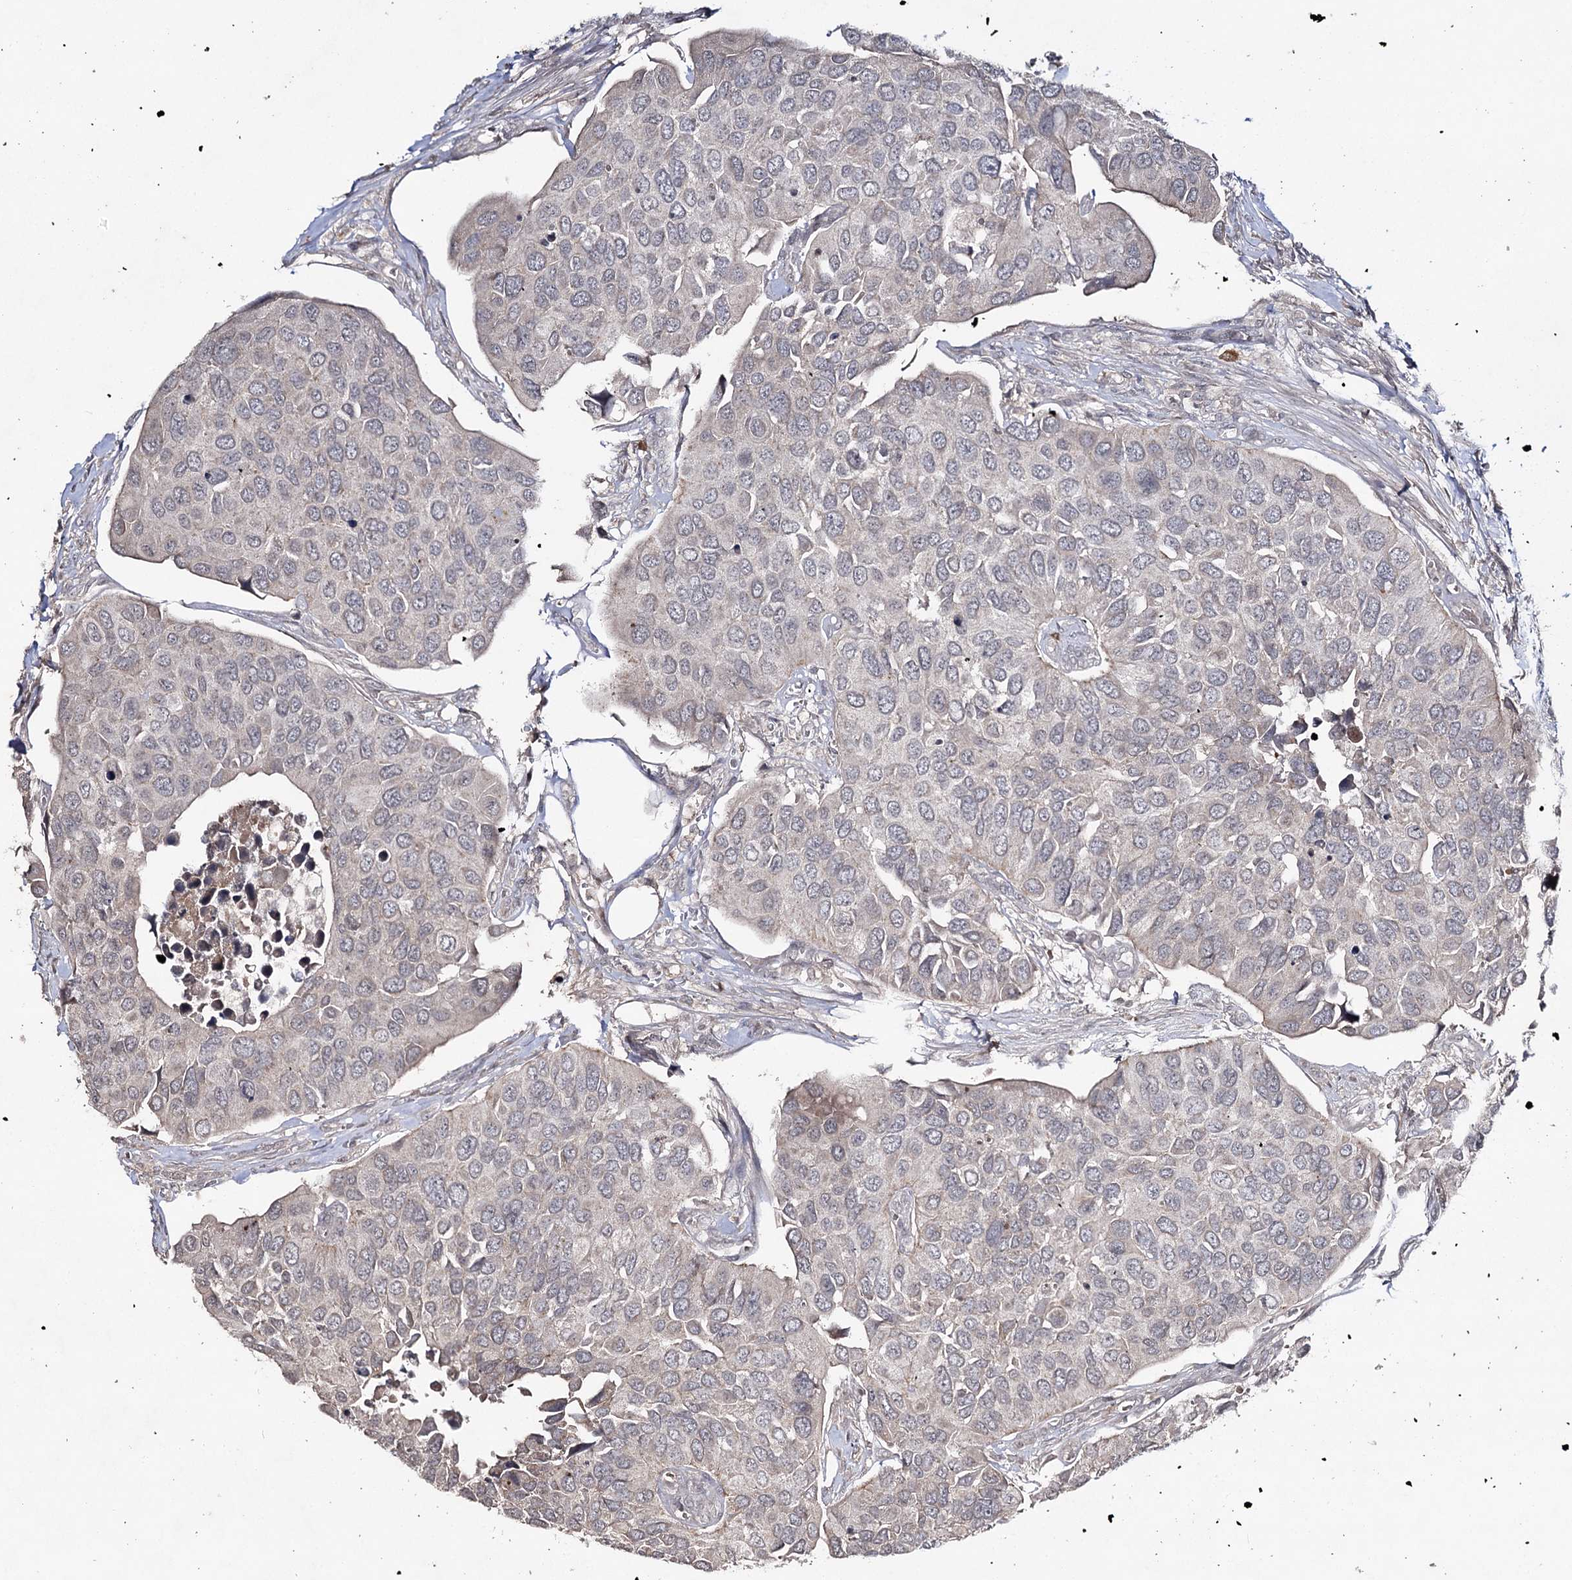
{"staining": {"intensity": "negative", "quantity": "none", "location": "none"}, "tissue": "urothelial cancer", "cell_type": "Tumor cells", "image_type": "cancer", "snomed": [{"axis": "morphology", "description": "Urothelial carcinoma, High grade"}, {"axis": "topography", "description": "Urinary bladder"}], "caption": "Urothelial cancer stained for a protein using immunohistochemistry (IHC) displays no staining tumor cells.", "gene": "SYNGR3", "patient": {"sex": "male", "age": 74}}